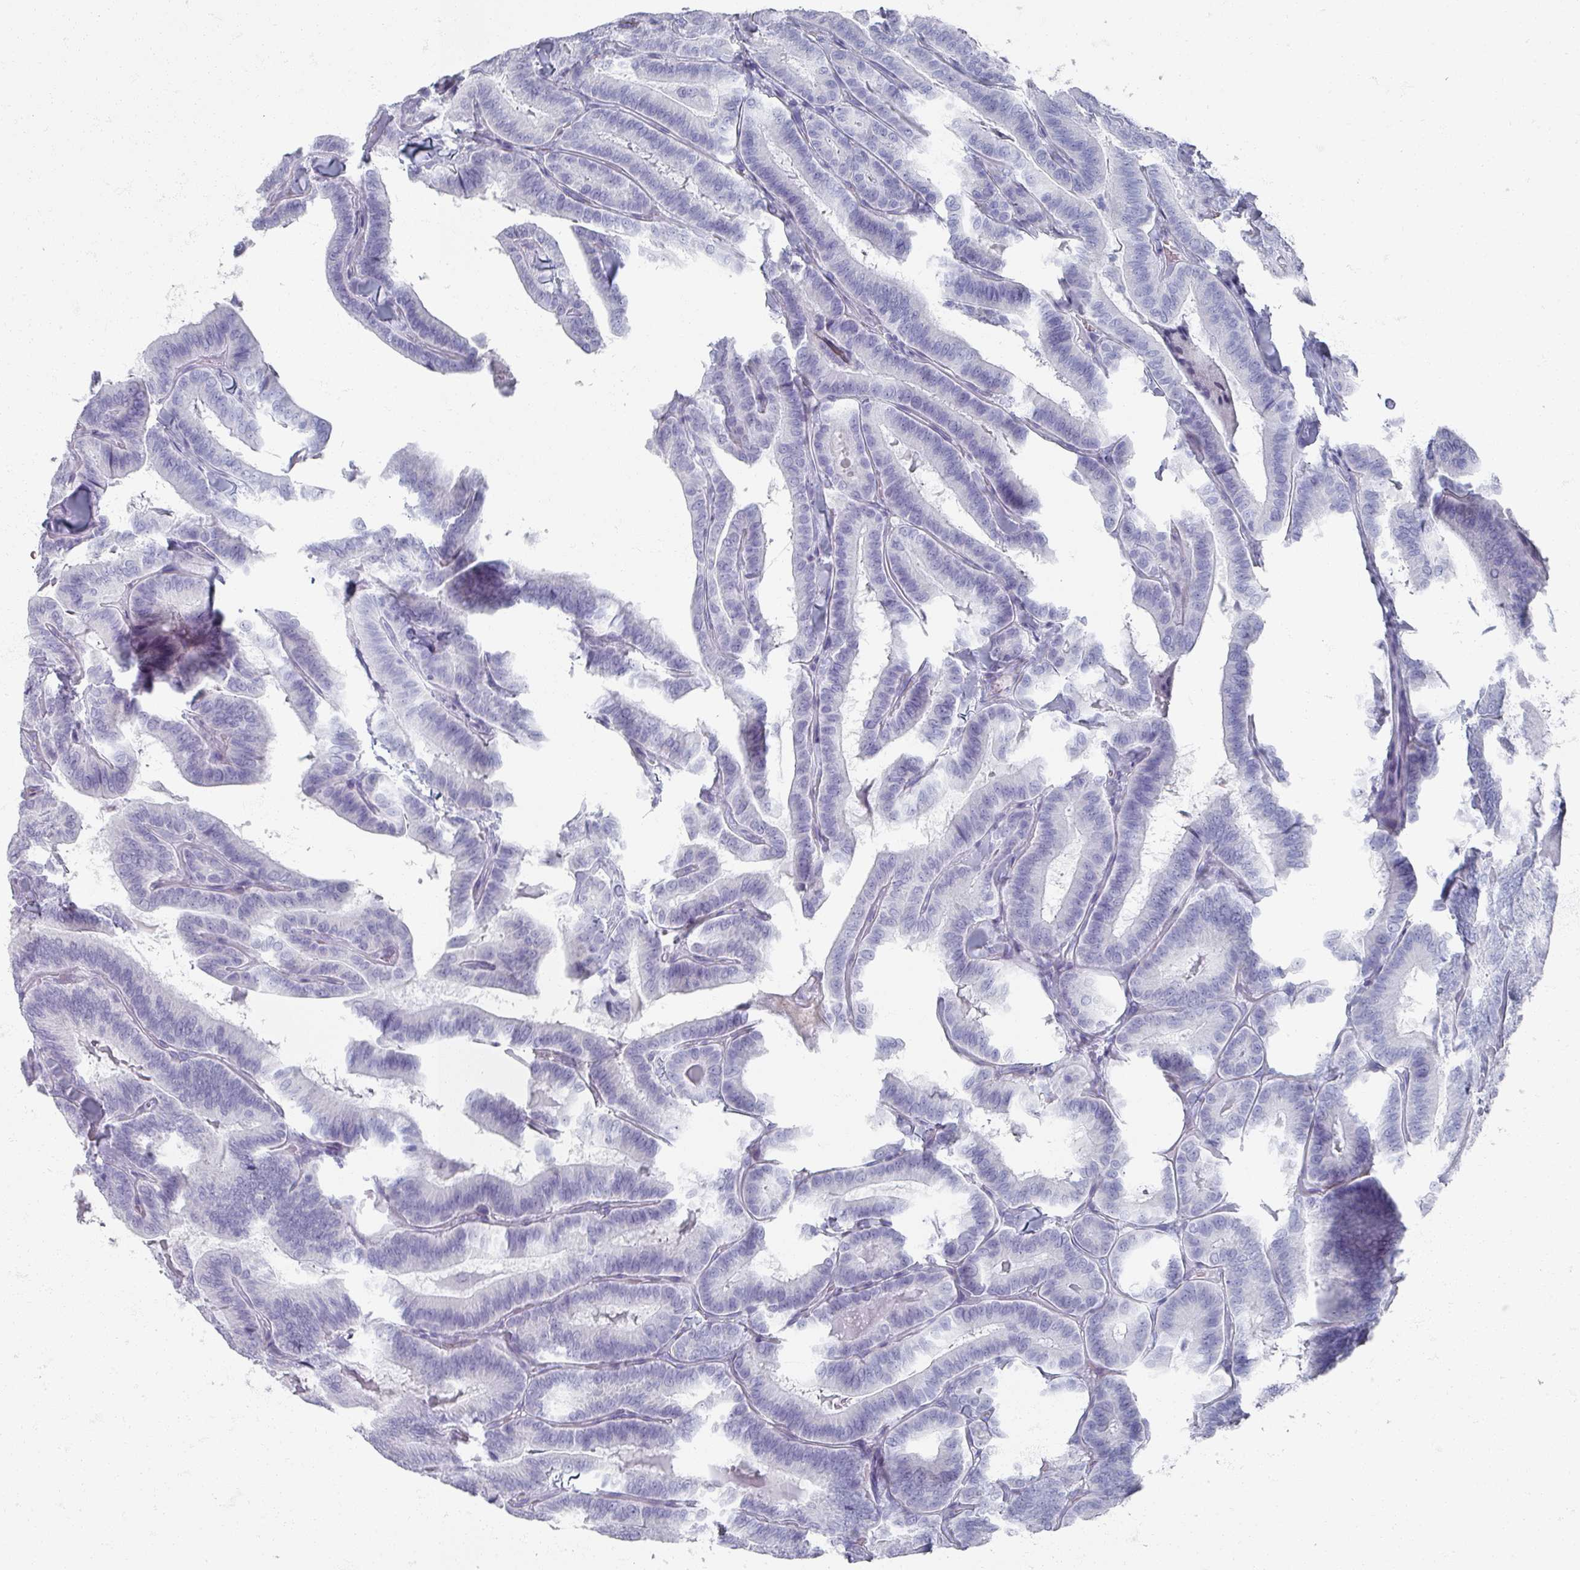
{"staining": {"intensity": "negative", "quantity": "none", "location": "none"}, "tissue": "thyroid cancer", "cell_type": "Tumor cells", "image_type": "cancer", "snomed": [{"axis": "morphology", "description": "Papillary adenocarcinoma, NOS"}, {"axis": "topography", "description": "Thyroid gland"}], "caption": "High magnification brightfield microscopy of thyroid cancer stained with DAB (brown) and counterstained with hematoxylin (blue): tumor cells show no significant staining.", "gene": "OMG", "patient": {"sex": "male", "age": 61}}